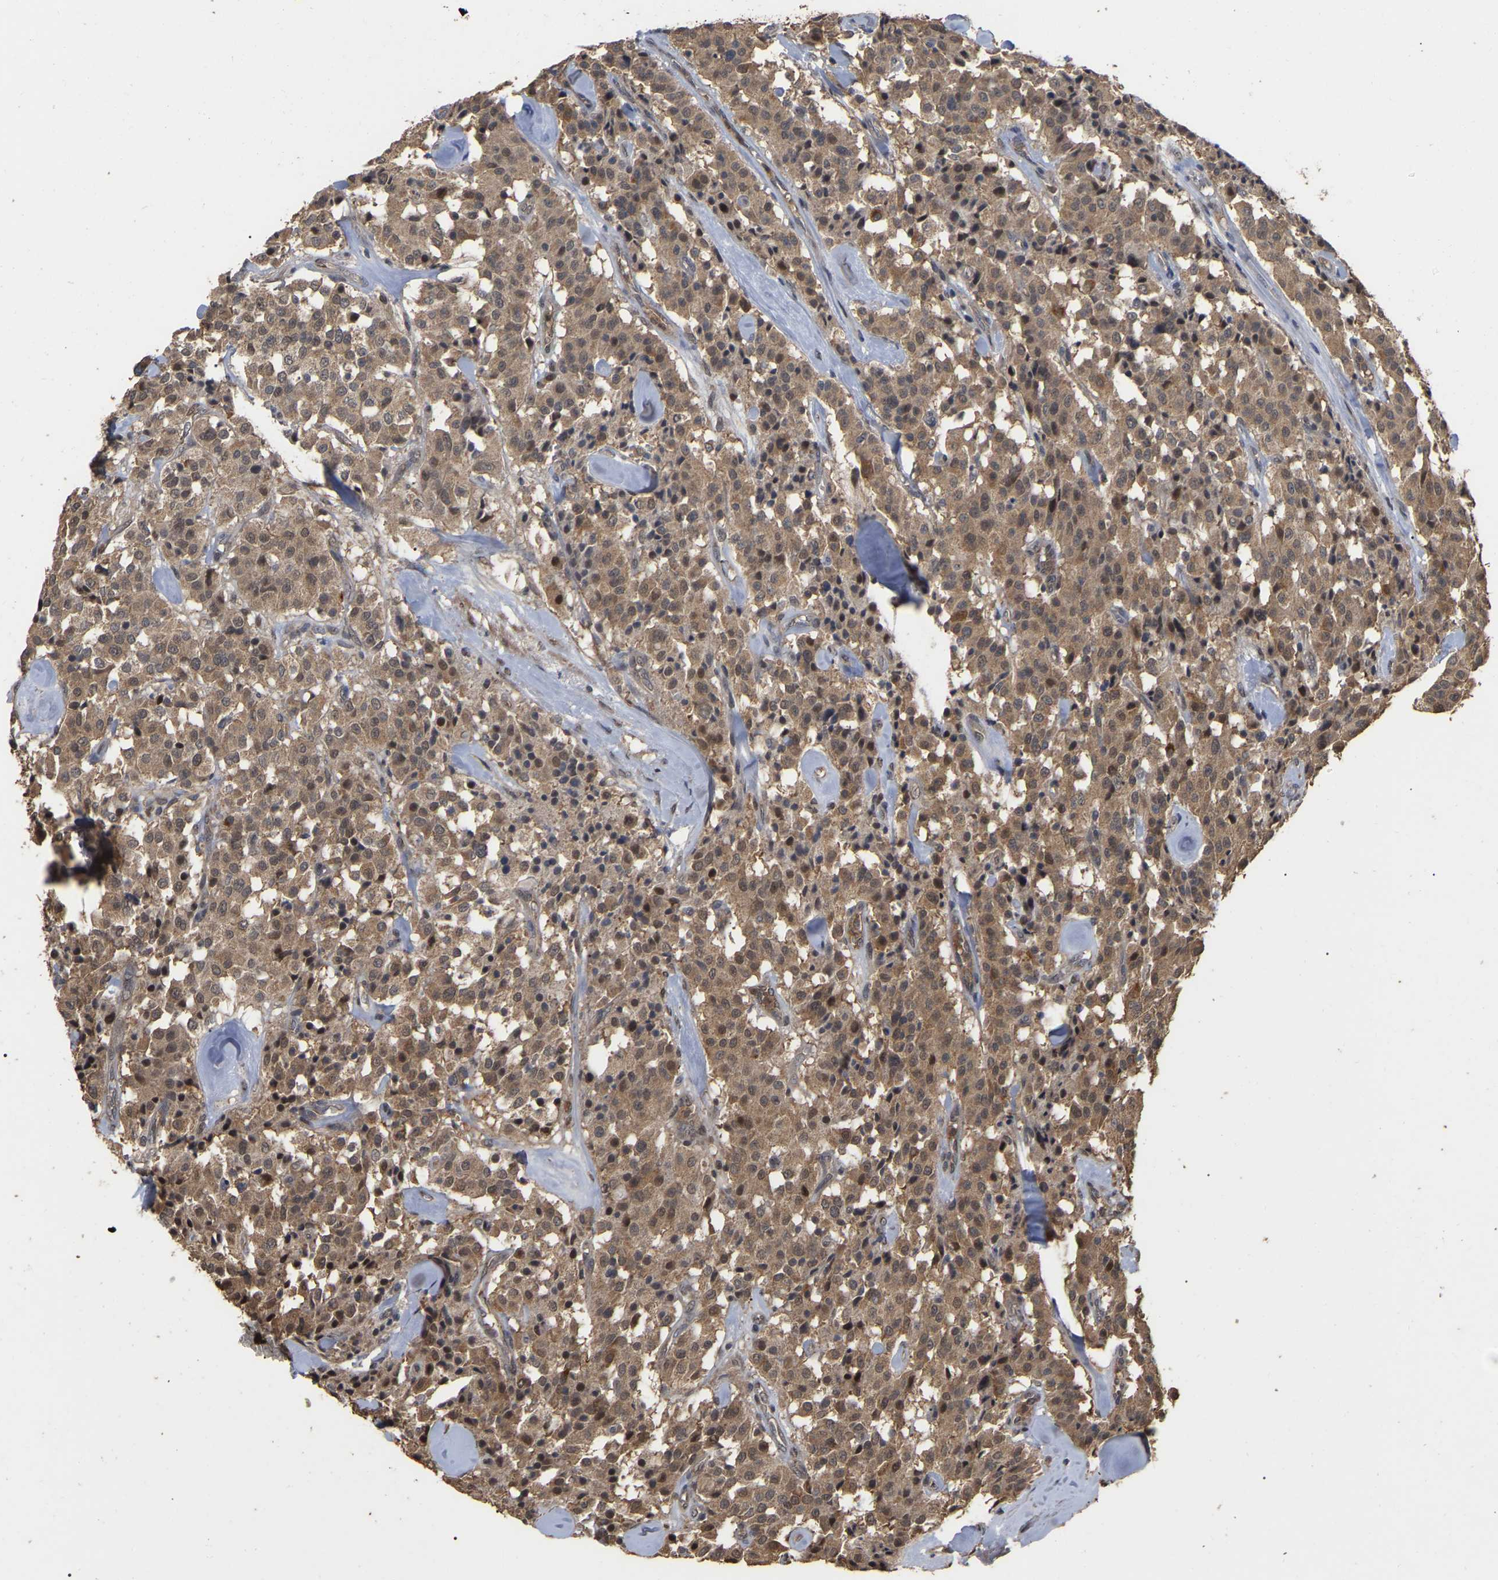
{"staining": {"intensity": "moderate", "quantity": ">75%", "location": "cytoplasmic/membranous"}, "tissue": "carcinoid", "cell_type": "Tumor cells", "image_type": "cancer", "snomed": [{"axis": "morphology", "description": "Carcinoid, malignant, NOS"}, {"axis": "topography", "description": "Lung"}], "caption": "Tumor cells exhibit moderate cytoplasmic/membranous staining in approximately >75% of cells in carcinoid (malignant). Nuclei are stained in blue.", "gene": "FAM219A", "patient": {"sex": "male", "age": 30}}